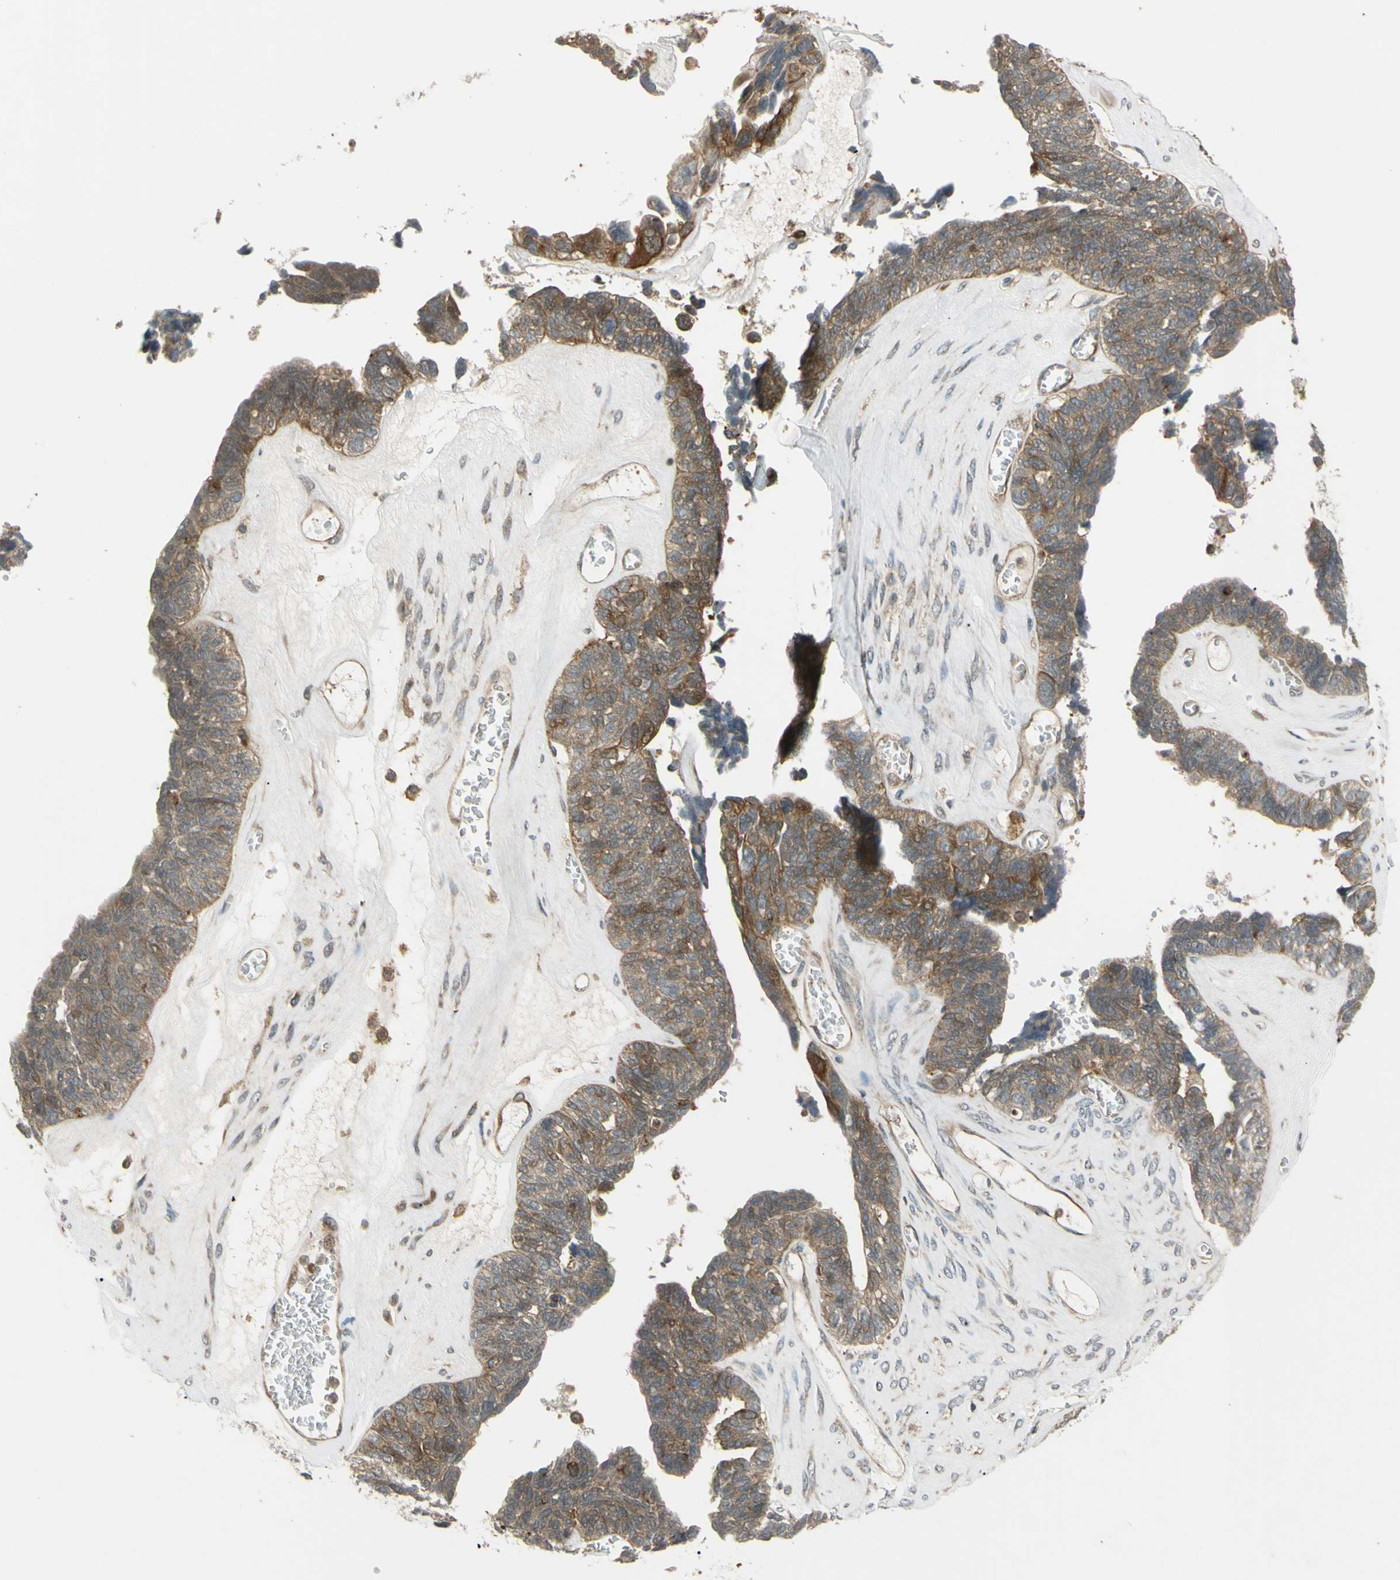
{"staining": {"intensity": "moderate", "quantity": ">75%", "location": "cytoplasmic/membranous"}, "tissue": "ovarian cancer", "cell_type": "Tumor cells", "image_type": "cancer", "snomed": [{"axis": "morphology", "description": "Cystadenocarcinoma, serous, NOS"}, {"axis": "topography", "description": "Ovary"}], "caption": "Immunohistochemistry image of neoplastic tissue: serous cystadenocarcinoma (ovarian) stained using immunohistochemistry (IHC) shows medium levels of moderate protein expression localized specifically in the cytoplasmic/membranous of tumor cells, appearing as a cytoplasmic/membranous brown color.", "gene": "FLII", "patient": {"sex": "female", "age": 79}}